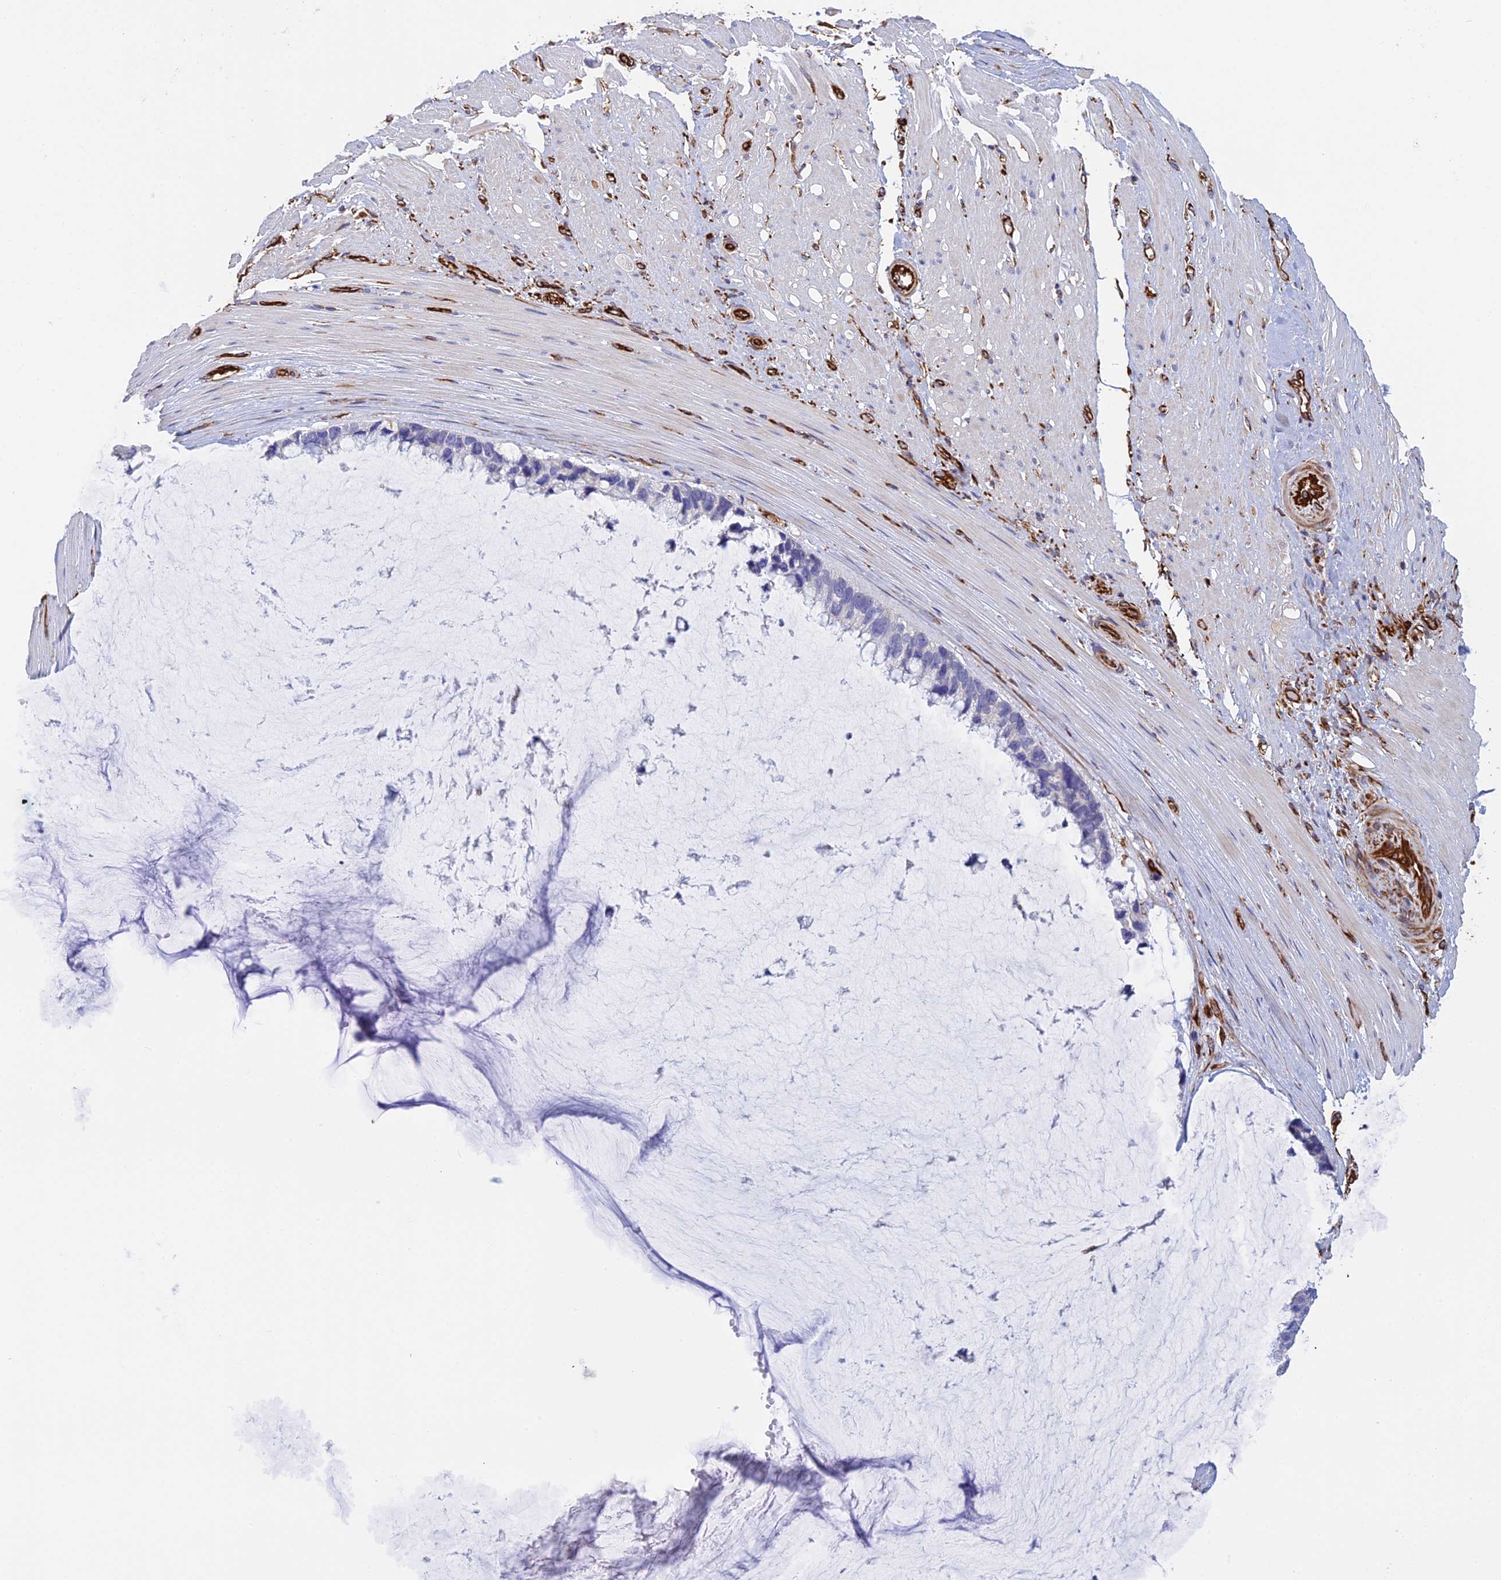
{"staining": {"intensity": "negative", "quantity": "none", "location": "none"}, "tissue": "ovarian cancer", "cell_type": "Tumor cells", "image_type": "cancer", "snomed": [{"axis": "morphology", "description": "Cystadenocarcinoma, mucinous, NOS"}, {"axis": "topography", "description": "Ovary"}], "caption": "Immunohistochemistry (IHC) of ovarian mucinous cystadenocarcinoma demonstrates no expression in tumor cells.", "gene": "FBXL20", "patient": {"sex": "female", "age": 39}}